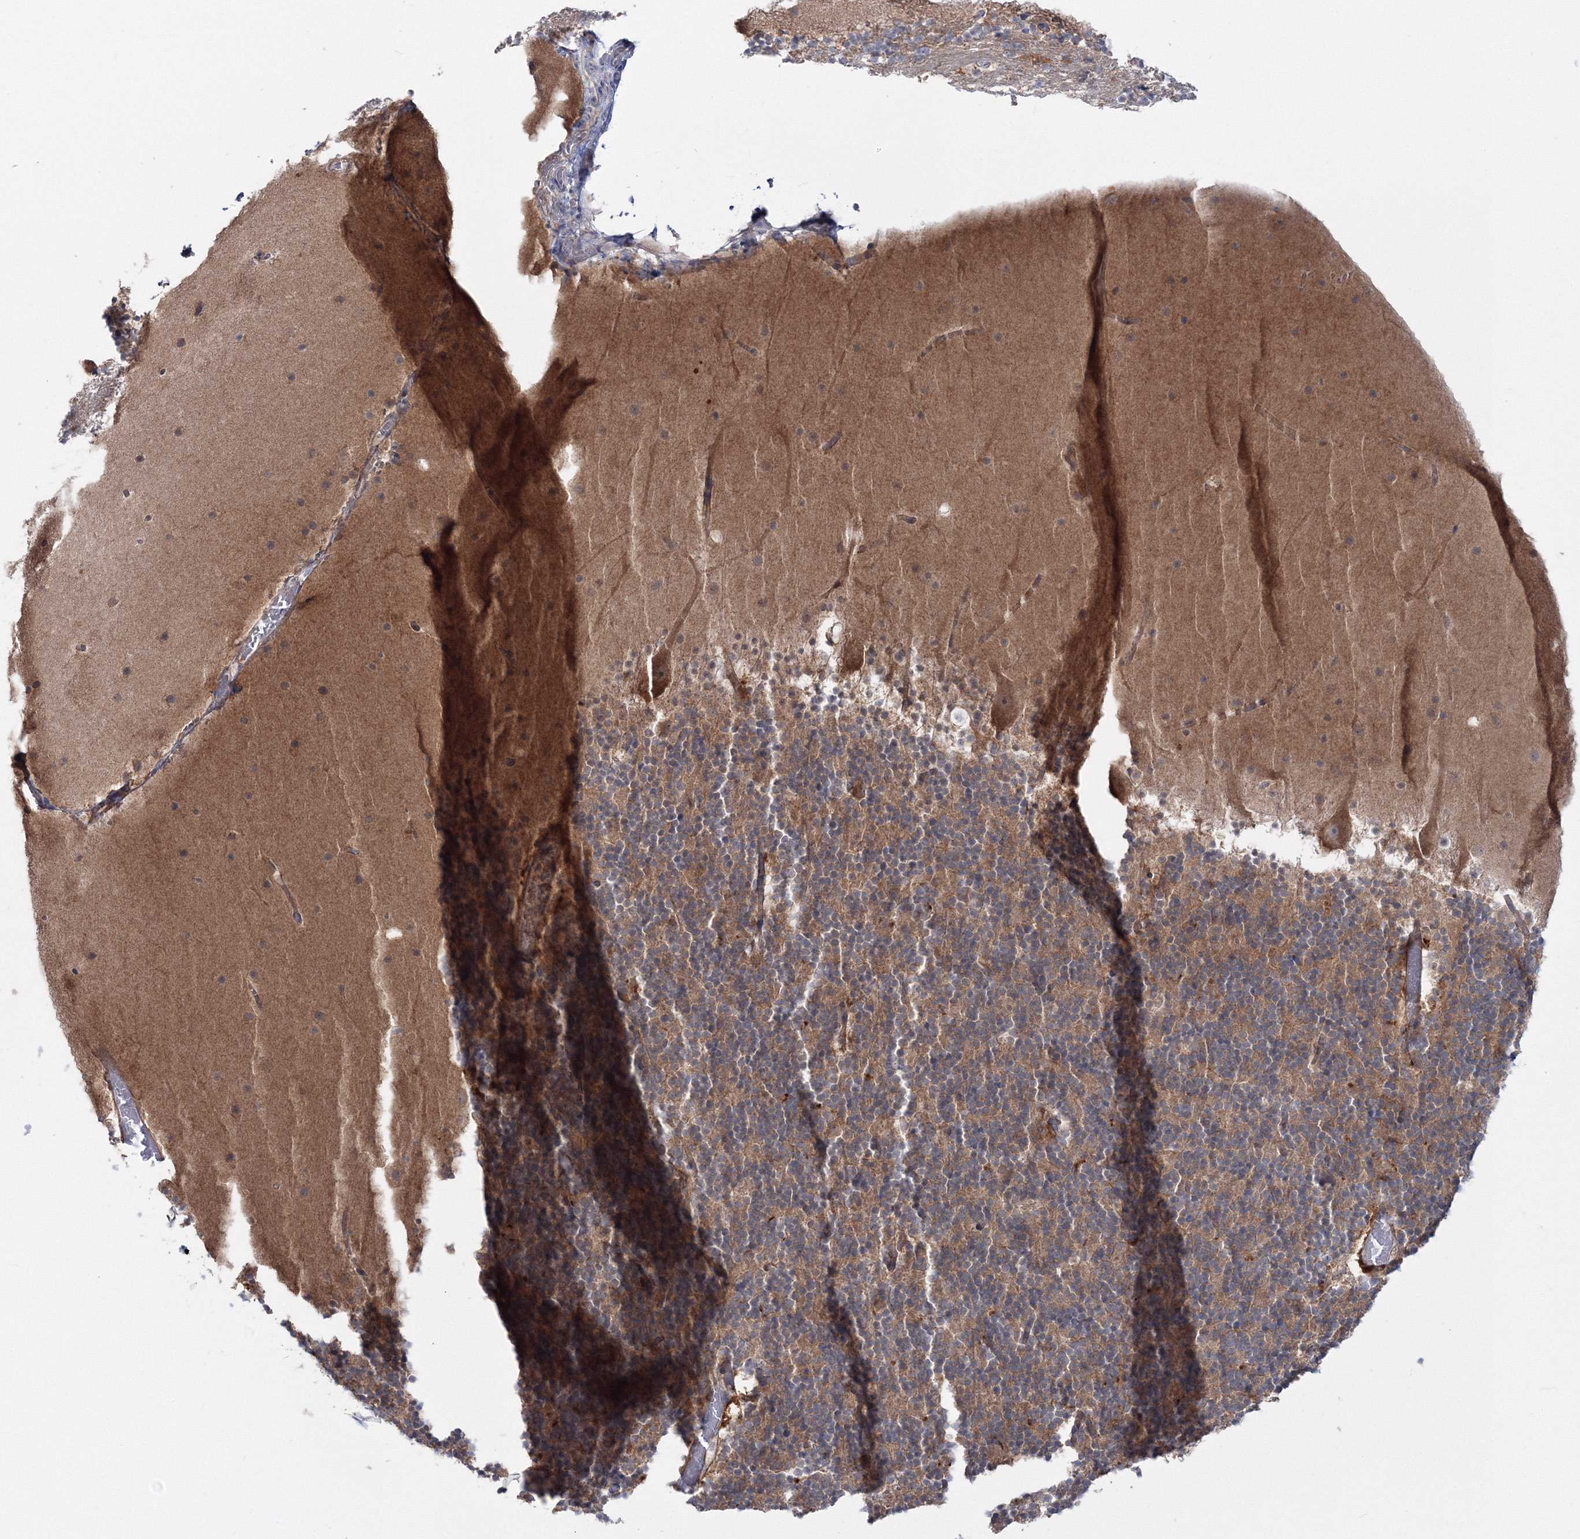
{"staining": {"intensity": "moderate", "quantity": "<25%", "location": "cytoplasmic/membranous"}, "tissue": "cerebellum", "cell_type": "Cells in granular layer", "image_type": "normal", "snomed": [{"axis": "morphology", "description": "Normal tissue, NOS"}, {"axis": "topography", "description": "Cerebellum"}], "caption": "Benign cerebellum shows moderate cytoplasmic/membranous staining in about <25% of cells in granular layer The staining was performed using DAB, with brown indicating positive protein expression. Nuclei are stained blue with hematoxylin..", "gene": "IPMK", "patient": {"sex": "male", "age": 57}}